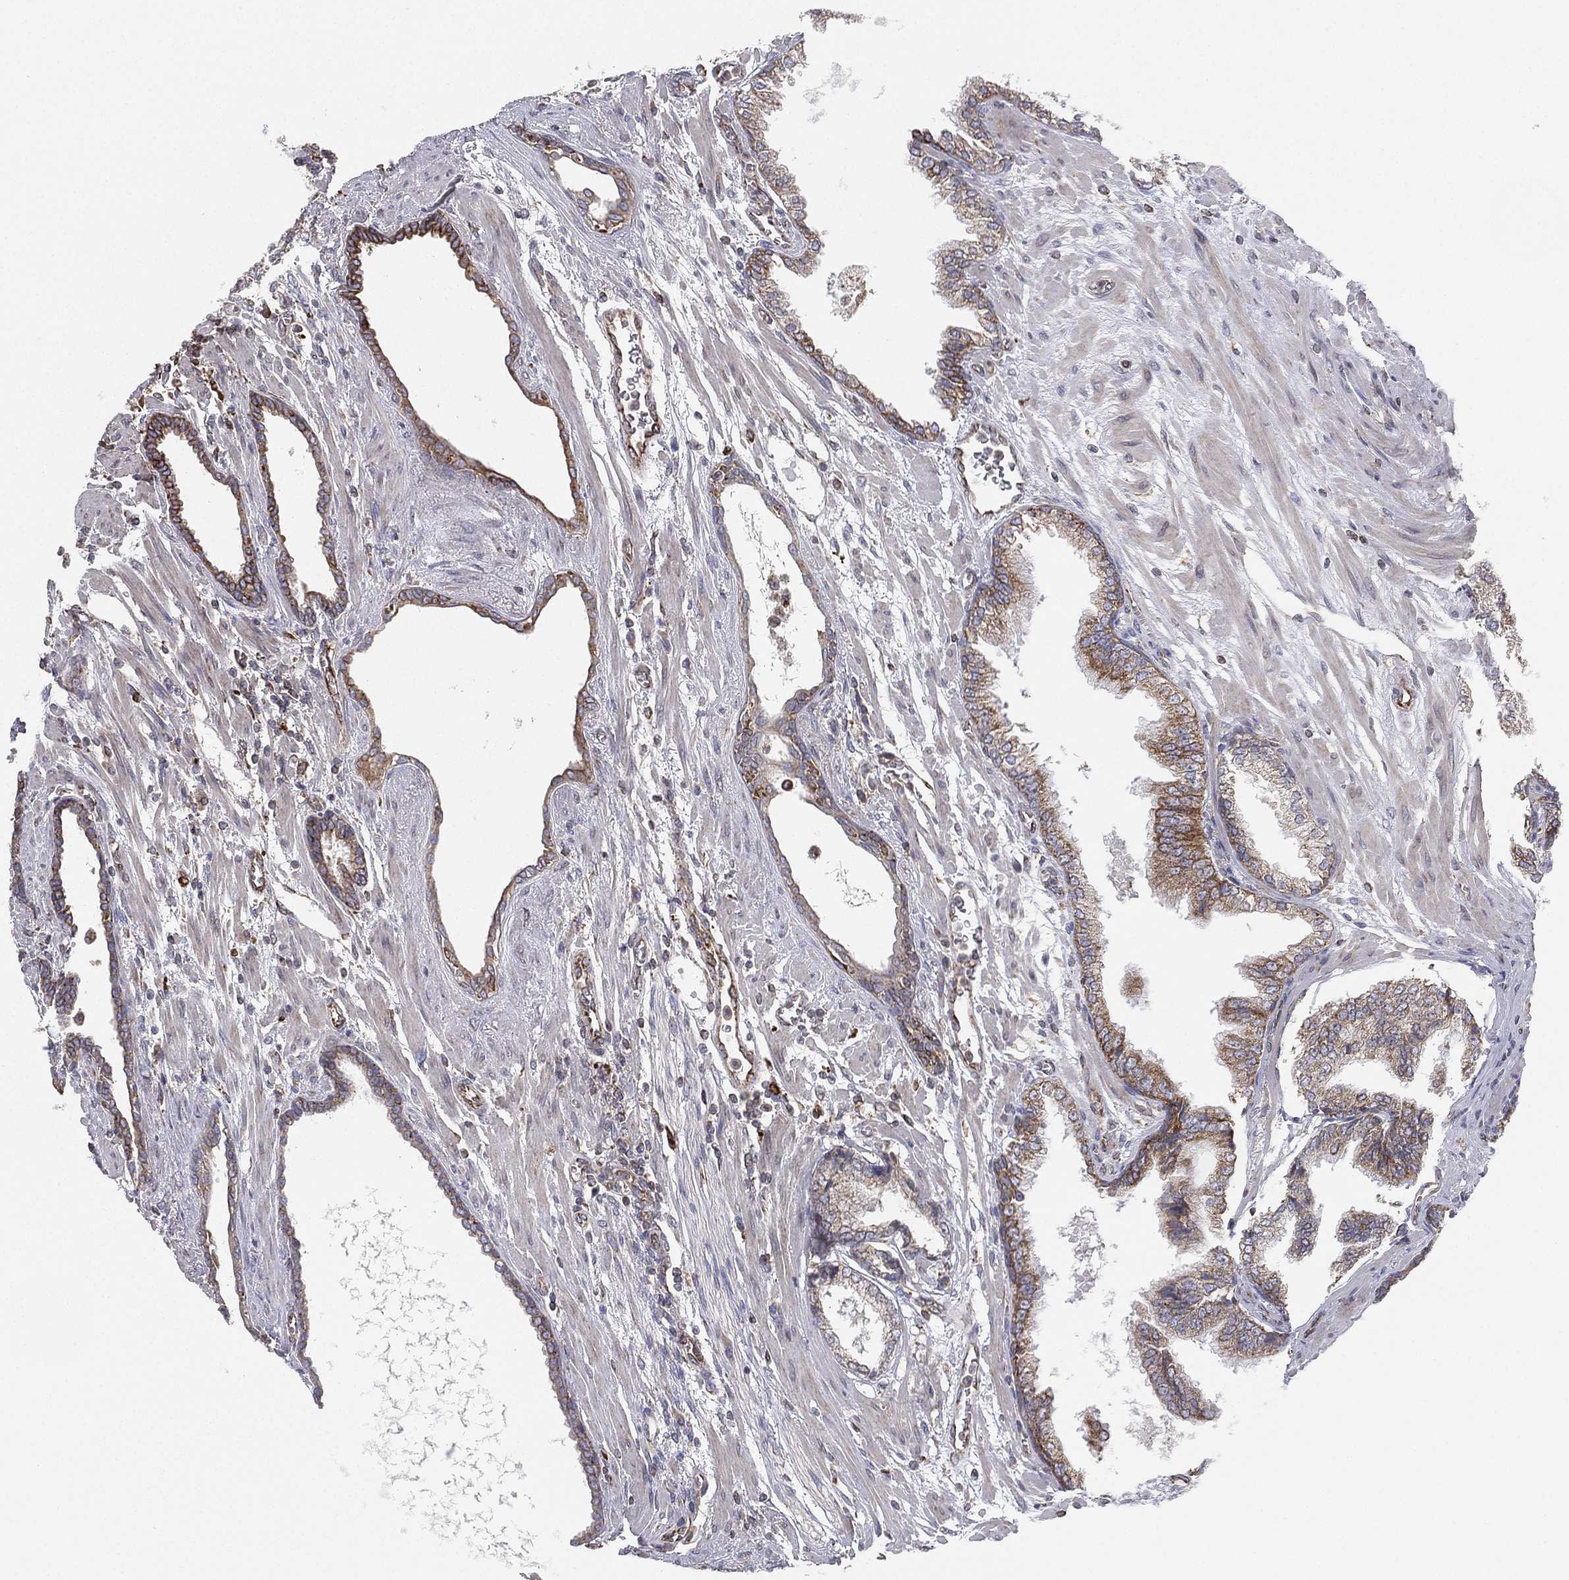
{"staining": {"intensity": "weak", "quantity": "25%-75%", "location": "cytoplasmic/membranous"}, "tissue": "prostate cancer", "cell_type": "Tumor cells", "image_type": "cancer", "snomed": [{"axis": "morphology", "description": "Adenocarcinoma, Low grade"}, {"axis": "topography", "description": "Prostate"}], "caption": "A photomicrograph of human prostate cancer (adenocarcinoma (low-grade)) stained for a protein exhibits weak cytoplasmic/membranous brown staining in tumor cells.", "gene": "CYB5B", "patient": {"sex": "male", "age": 69}}